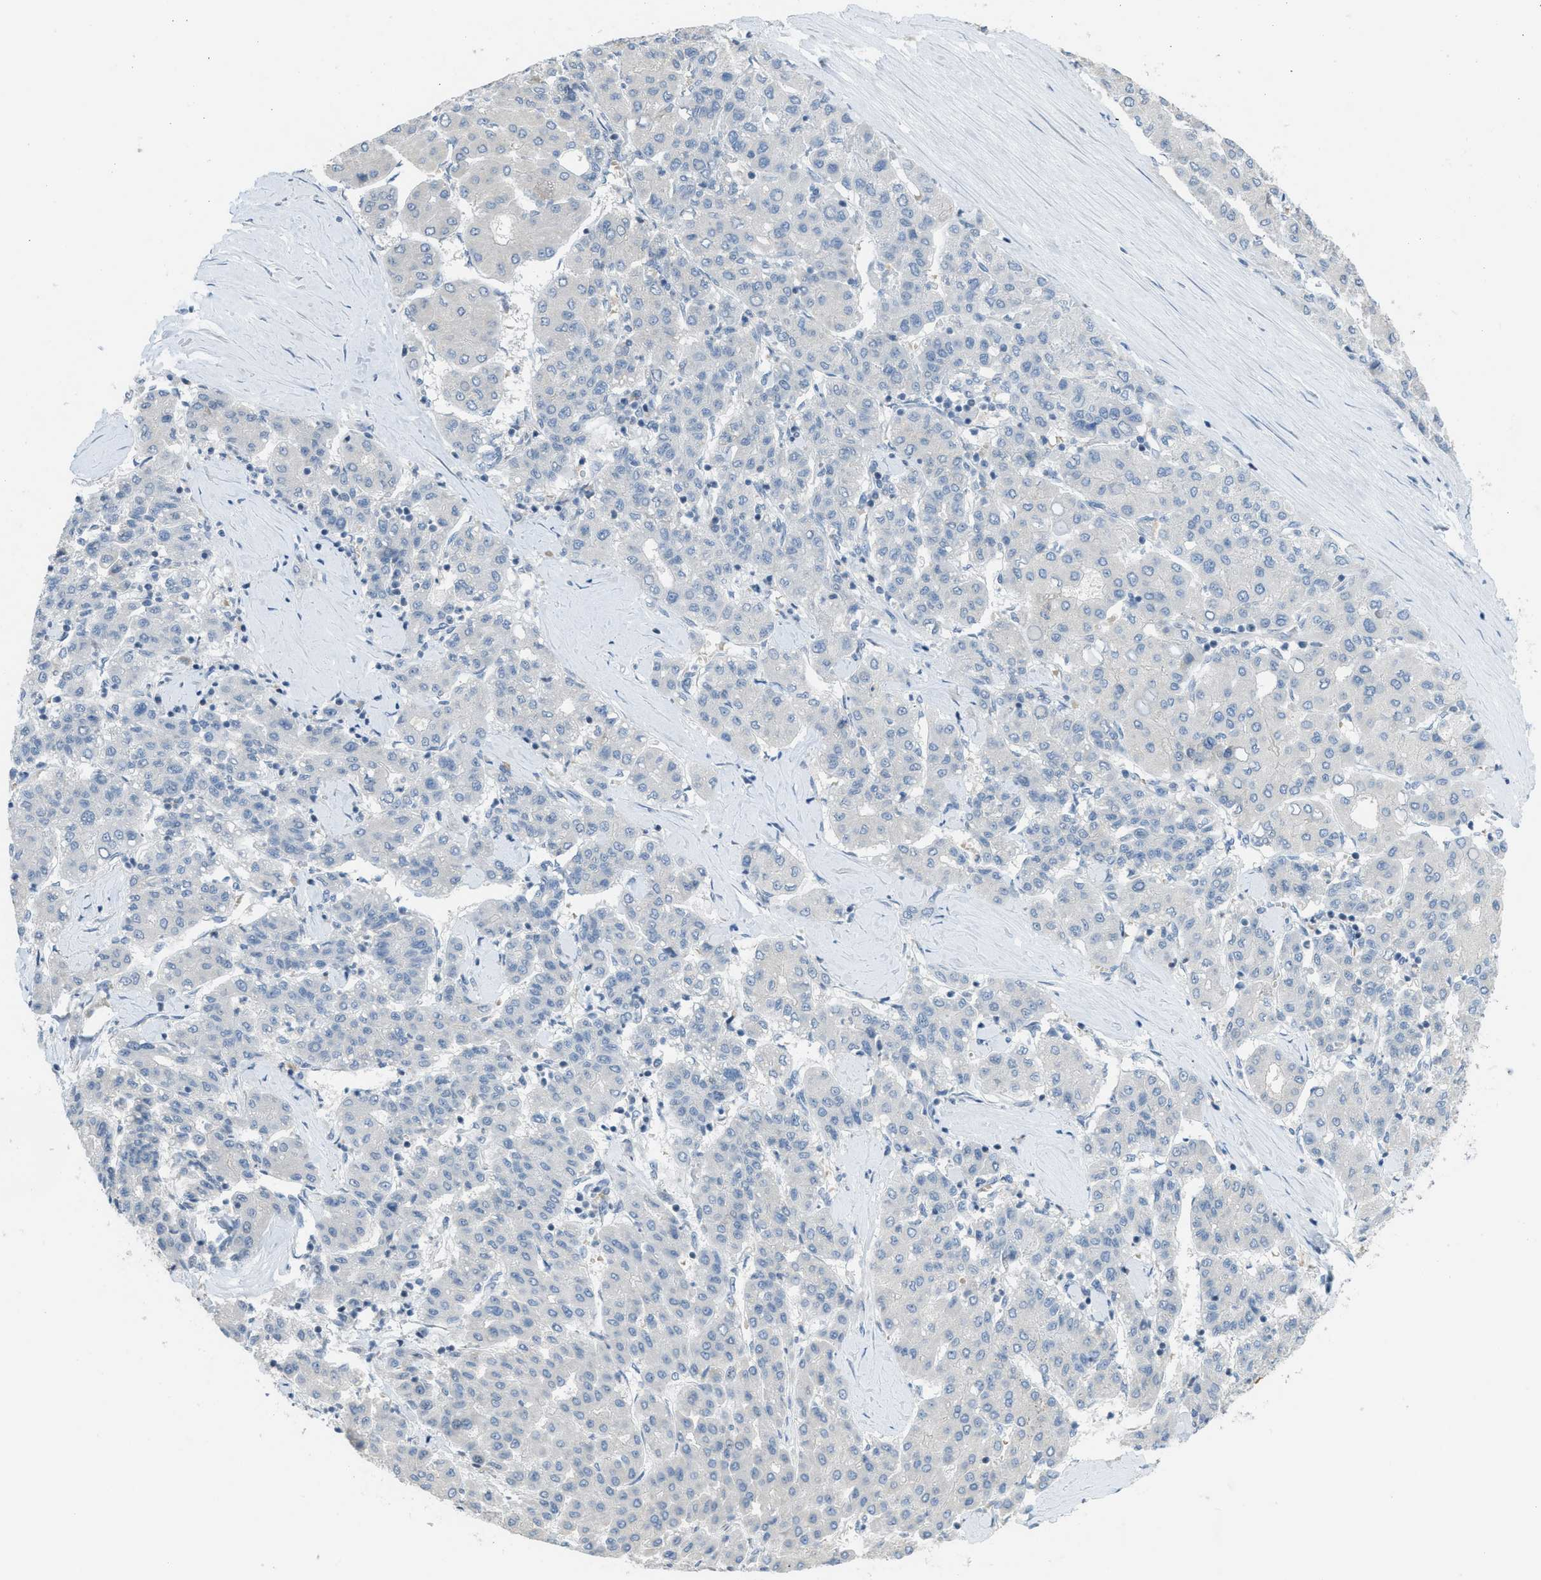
{"staining": {"intensity": "negative", "quantity": "none", "location": "none"}, "tissue": "liver cancer", "cell_type": "Tumor cells", "image_type": "cancer", "snomed": [{"axis": "morphology", "description": "Carcinoma, Hepatocellular, NOS"}, {"axis": "topography", "description": "Liver"}], "caption": "IHC of human liver hepatocellular carcinoma exhibits no positivity in tumor cells.", "gene": "TXNDC2", "patient": {"sex": "male", "age": 65}}